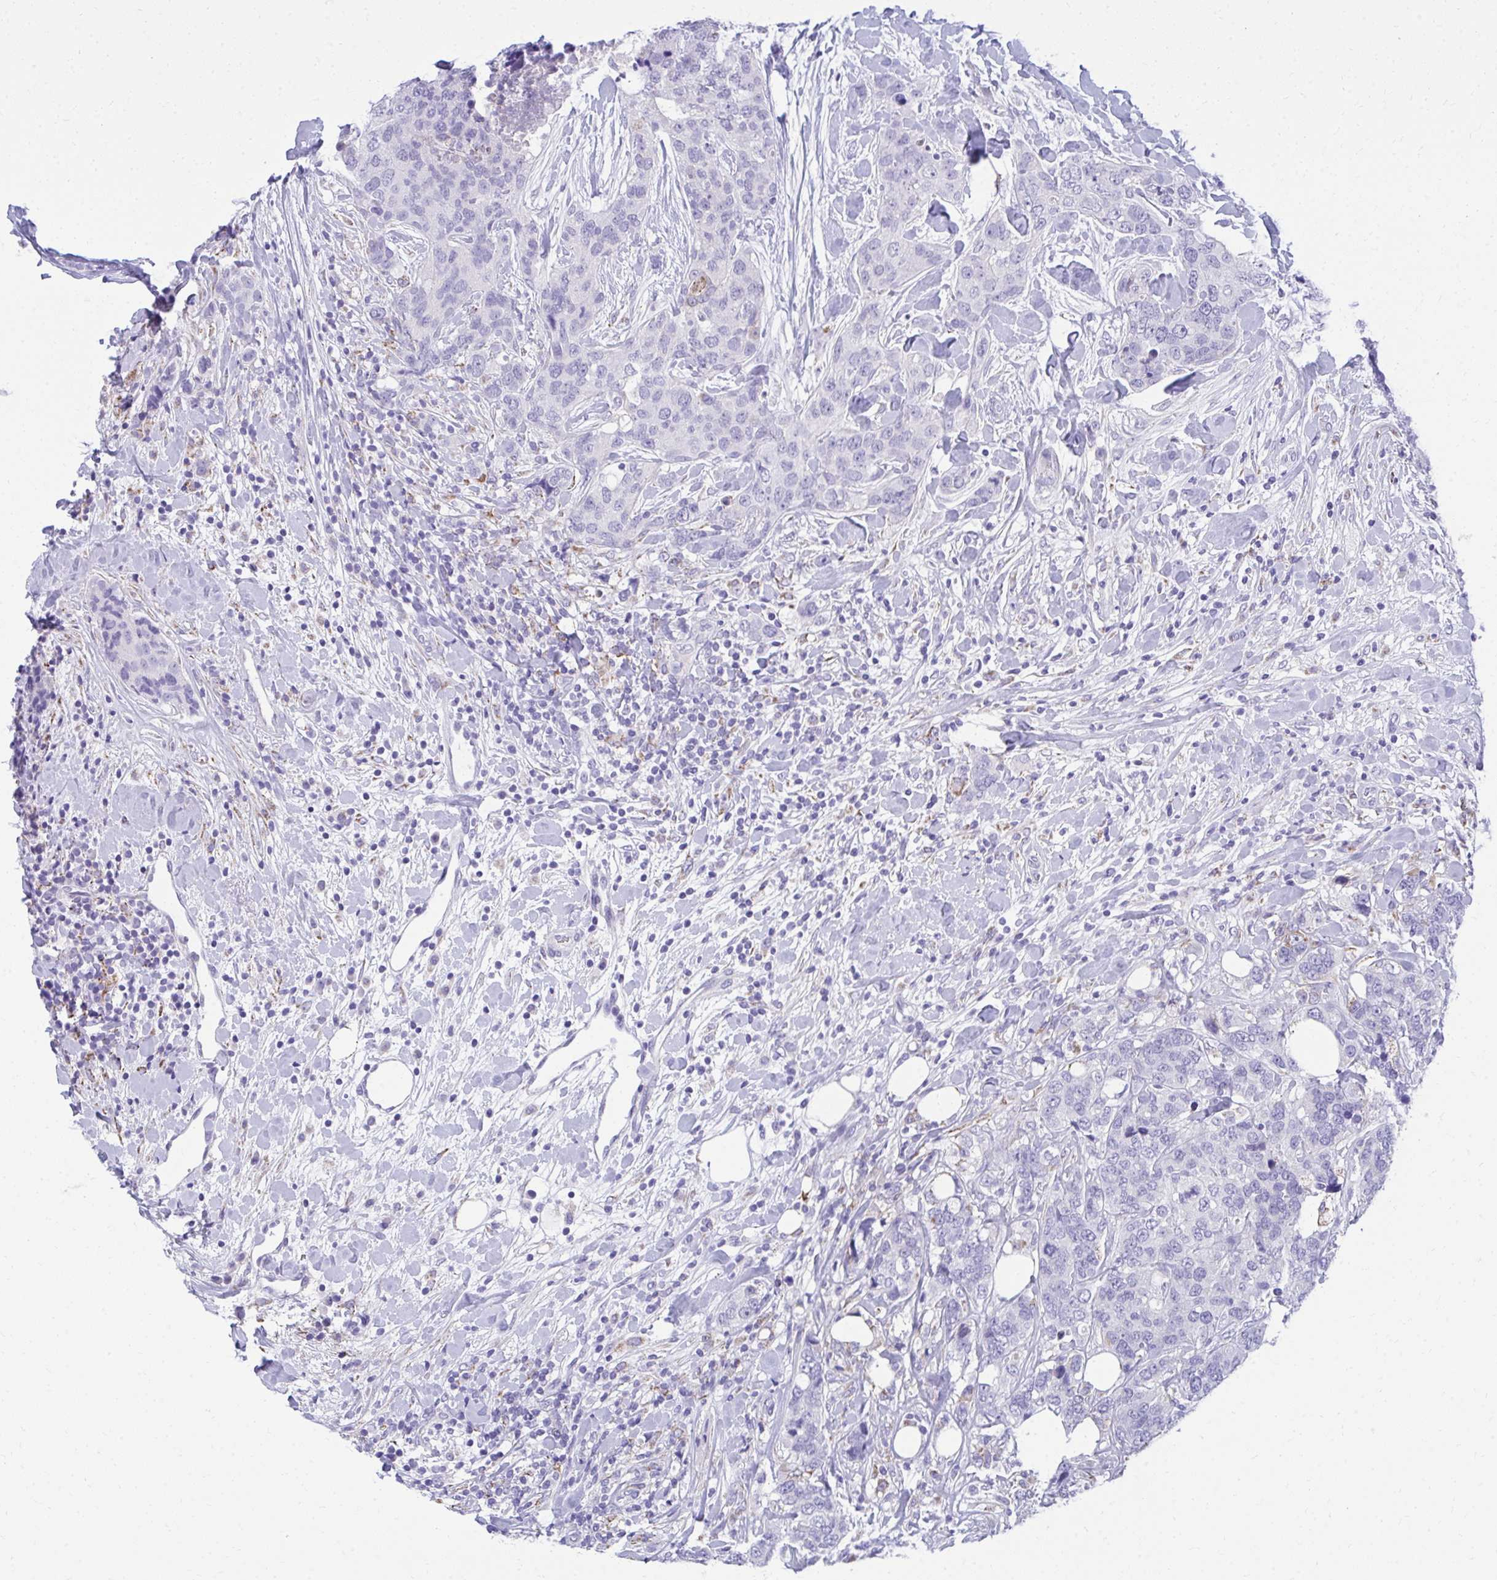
{"staining": {"intensity": "negative", "quantity": "none", "location": "none"}, "tissue": "breast cancer", "cell_type": "Tumor cells", "image_type": "cancer", "snomed": [{"axis": "morphology", "description": "Lobular carcinoma"}, {"axis": "topography", "description": "Breast"}], "caption": "DAB (3,3'-diaminobenzidine) immunohistochemical staining of human breast cancer demonstrates no significant expression in tumor cells.", "gene": "AIG1", "patient": {"sex": "female", "age": 59}}